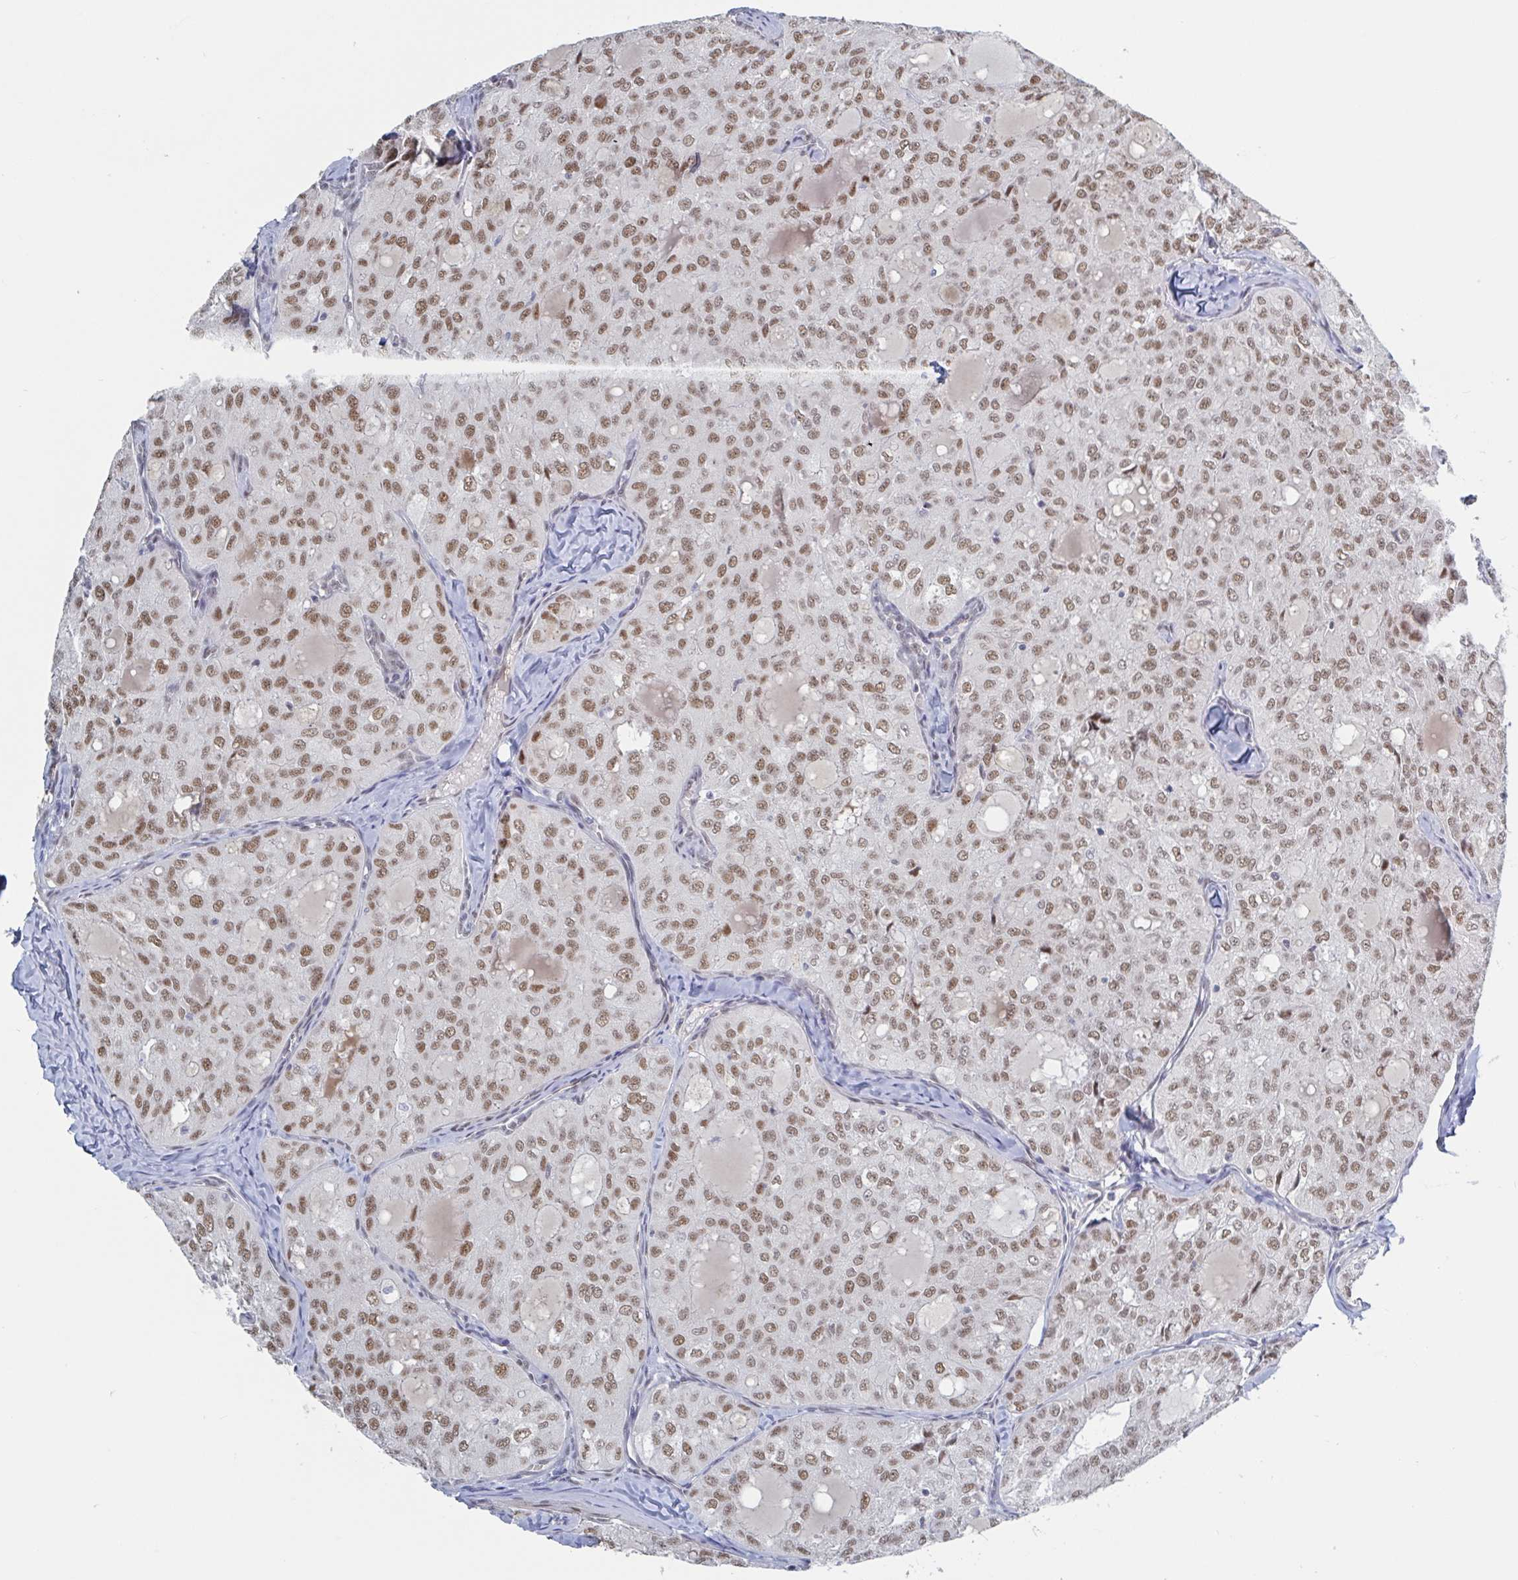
{"staining": {"intensity": "moderate", "quantity": ">75%", "location": "nuclear"}, "tissue": "thyroid cancer", "cell_type": "Tumor cells", "image_type": "cancer", "snomed": [{"axis": "morphology", "description": "Follicular adenoma carcinoma, NOS"}, {"axis": "topography", "description": "Thyroid gland"}], "caption": "Thyroid cancer stained for a protein (brown) demonstrates moderate nuclear positive expression in about >75% of tumor cells.", "gene": "BCL7B", "patient": {"sex": "male", "age": 75}}